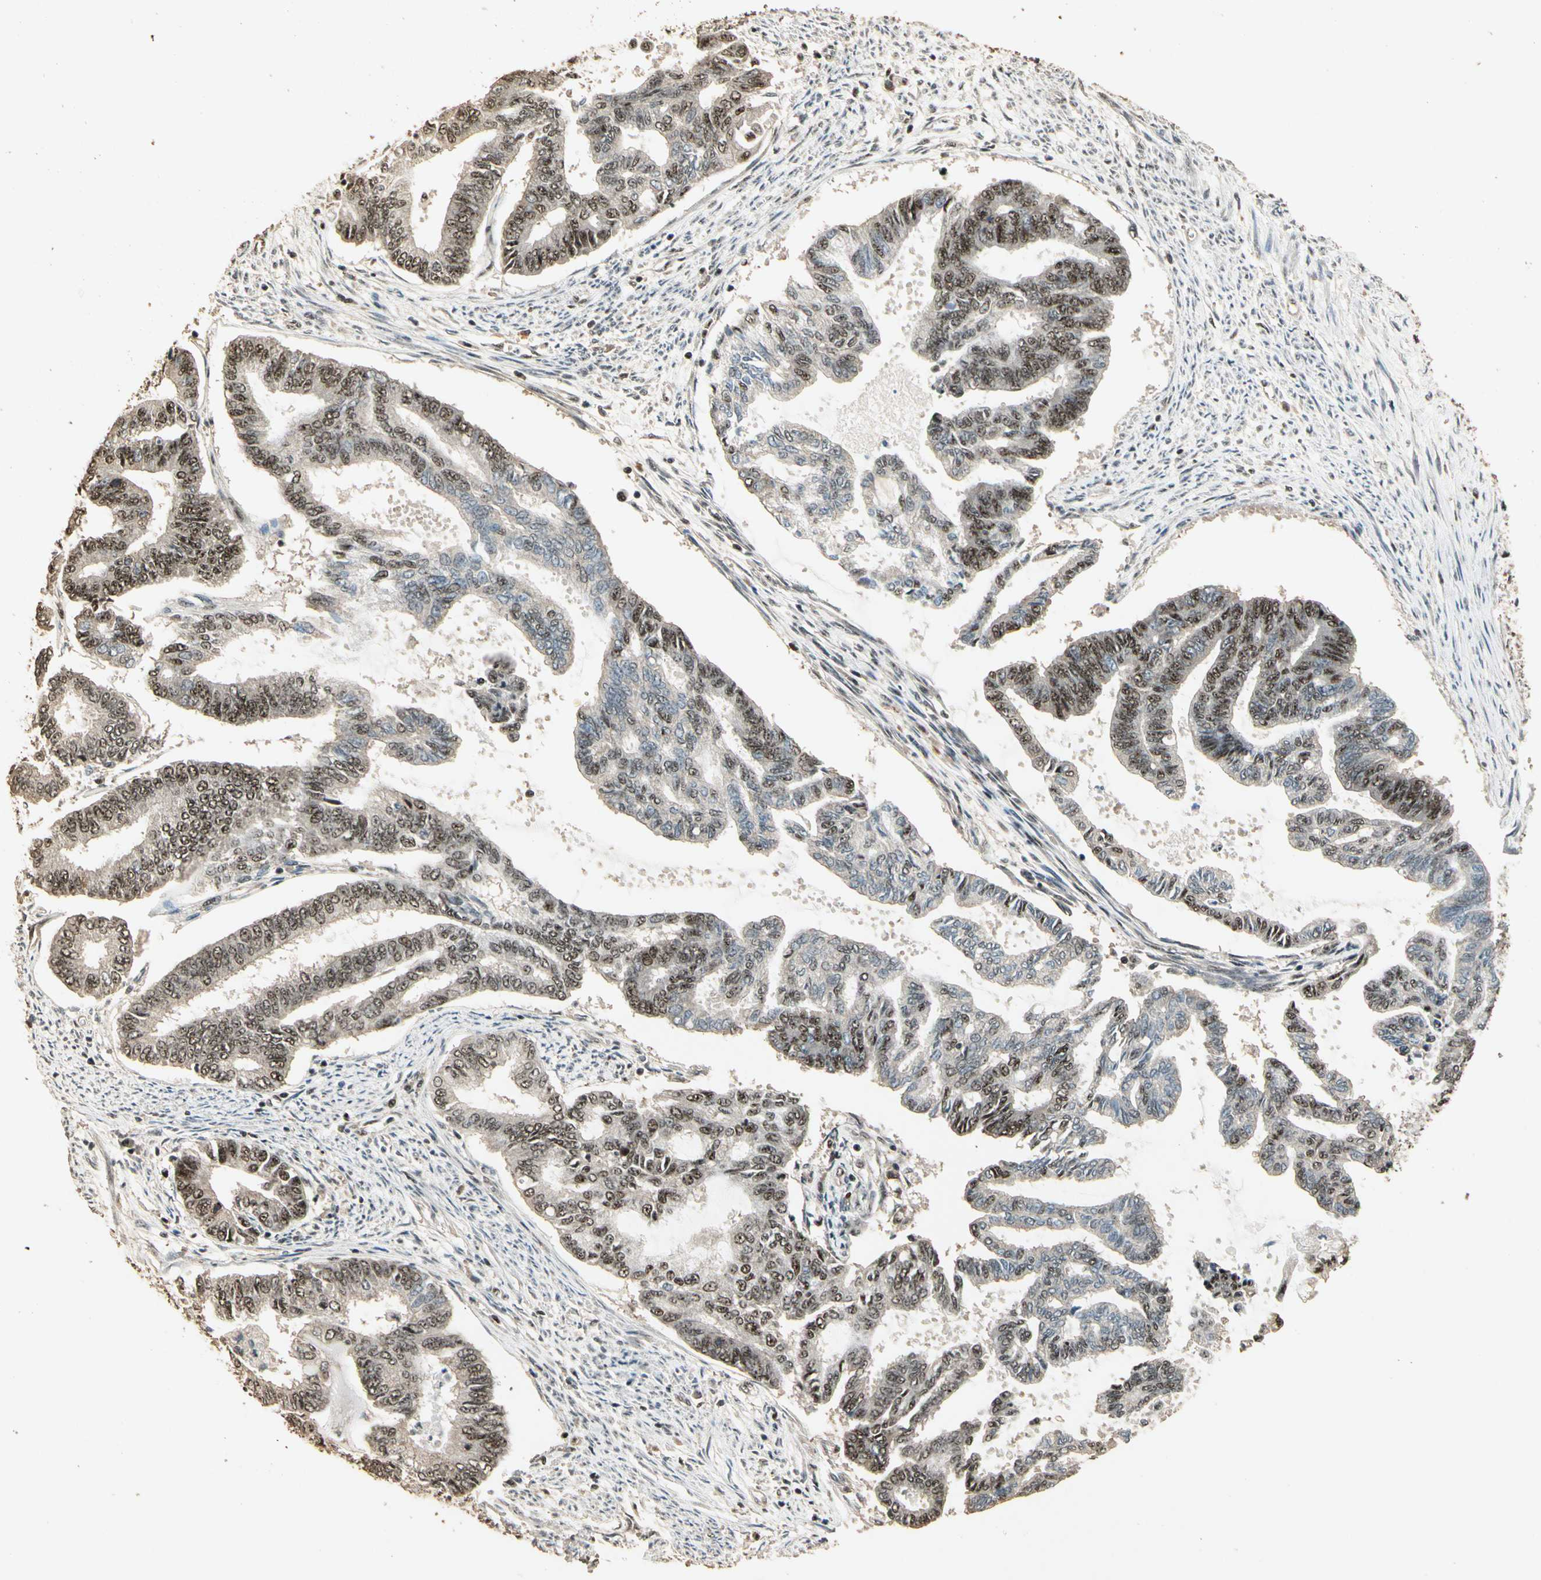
{"staining": {"intensity": "moderate", "quantity": ">75%", "location": "nuclear"}, "tissue": "endometrial cancer", "cell_type": "Tumor cells", "image_type": "cancer", "snomed": [{"axis": "morphology", "description": "Adenocarcinoma, NOS"}, {"axis": "topography", "description": "Endometrium"}], "caption": "Human endometrial cancer (adenocarcinoma) stained for a protein (brown) demonstrates moderate nuclear positive positivity in about >75% of tumor cells.", "gene": "RBM25", "patient": {"sex": "female", "age": 86}}